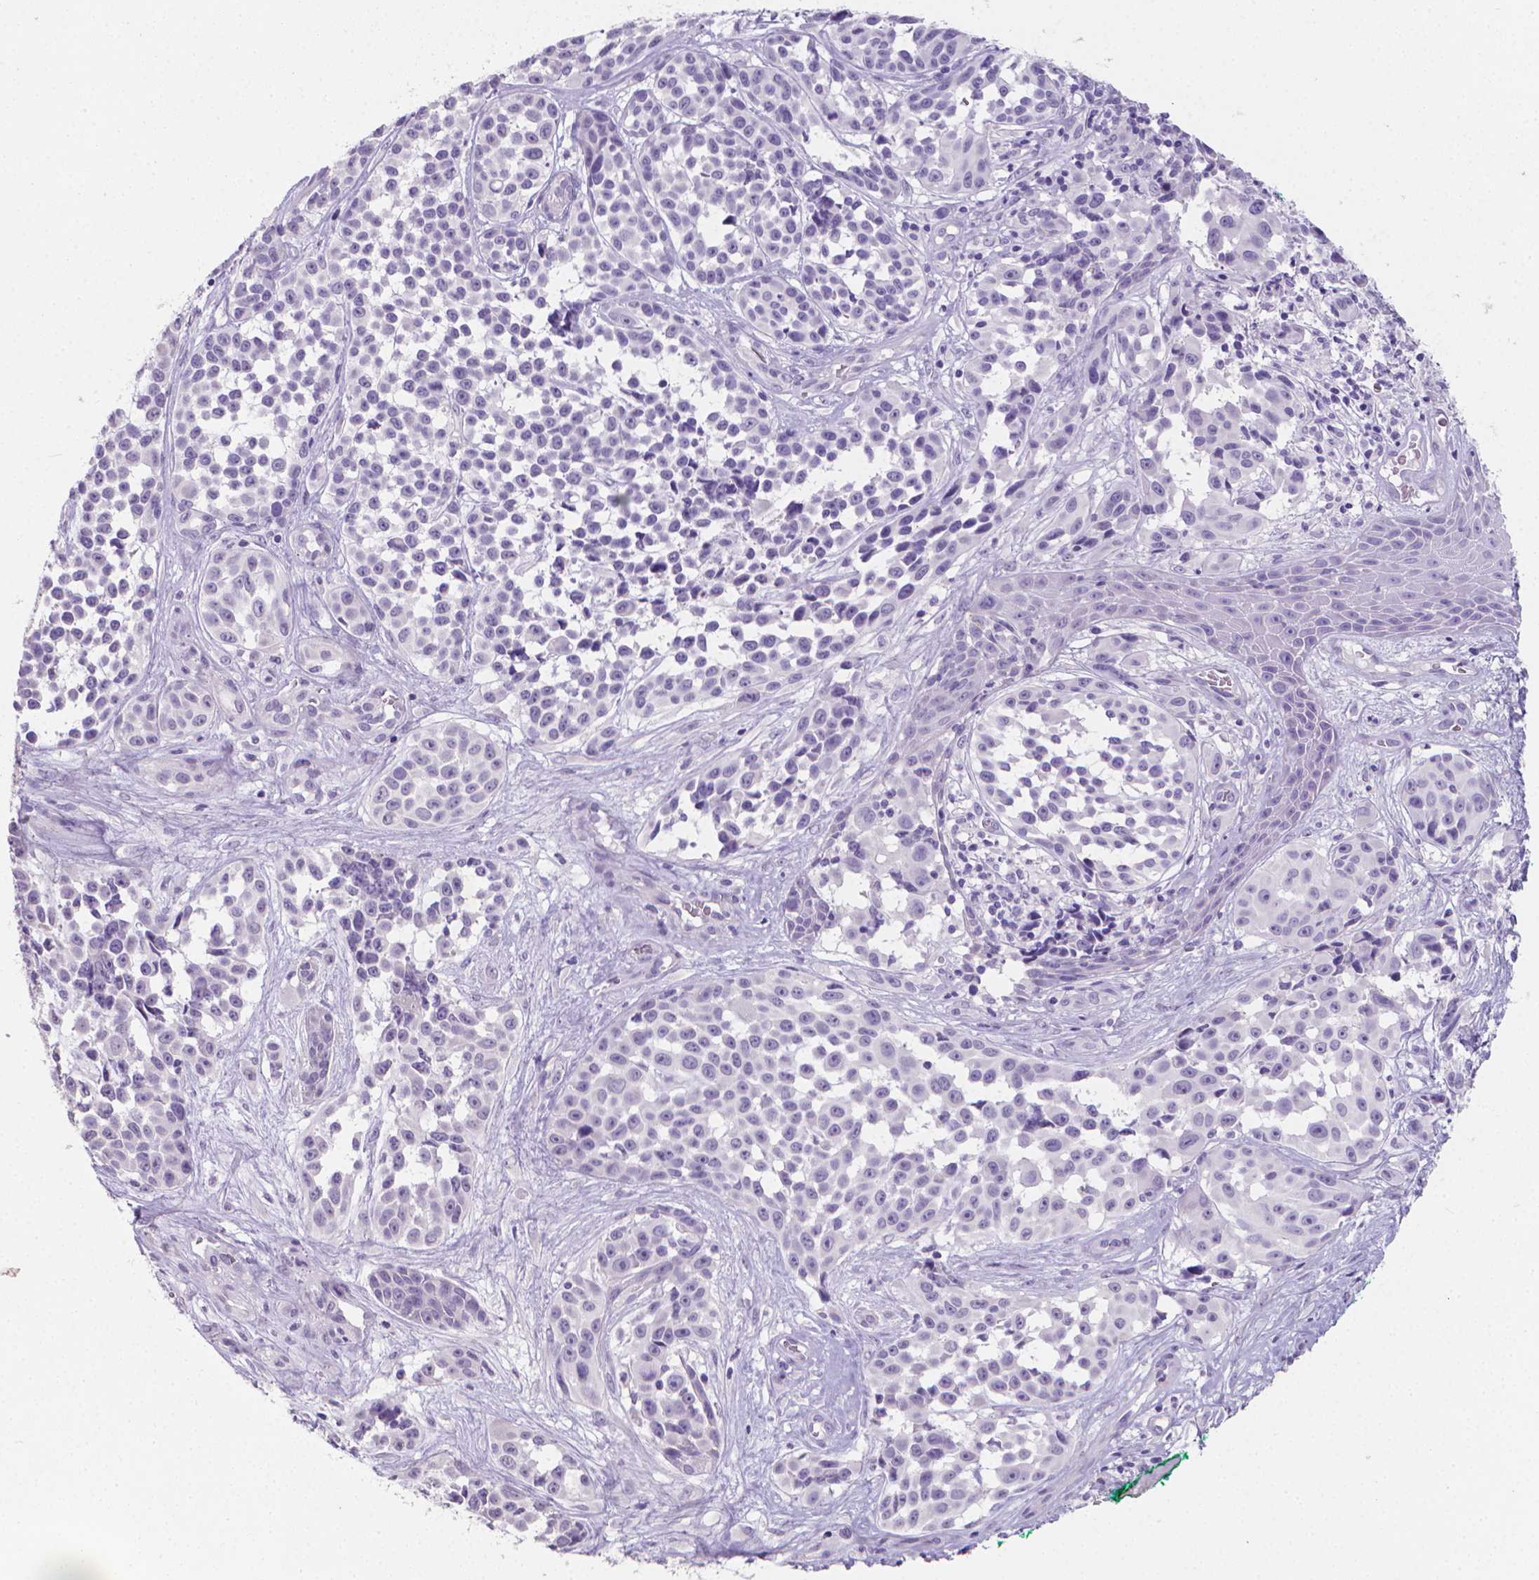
{"staining": {"intensity": "negative", "quantity": "none", "location": "none"}, "tissue": "melanoma", "cell_type": "Tumor cells", "image_type": "cancer", "snomed": [{"axis": "morphology", "description": "Malignant melanoma, NOS"}, {"axis": "topography", "description": "Skin"}], "caption": "This photomicrograph is of malignant melanoma stained with immunohistochemistry (IHC) to label a protein in brown with the nuclei are counter-stained blue. There is no expression in tumor cells. The staining is performed using DAB (3,3'-diaminobenzidine) brown chromogen with nuclei counter-stained in using hematoxylin.", "gene": "XPNPEP2", "patient": {"sex": "female", "age": 88}}